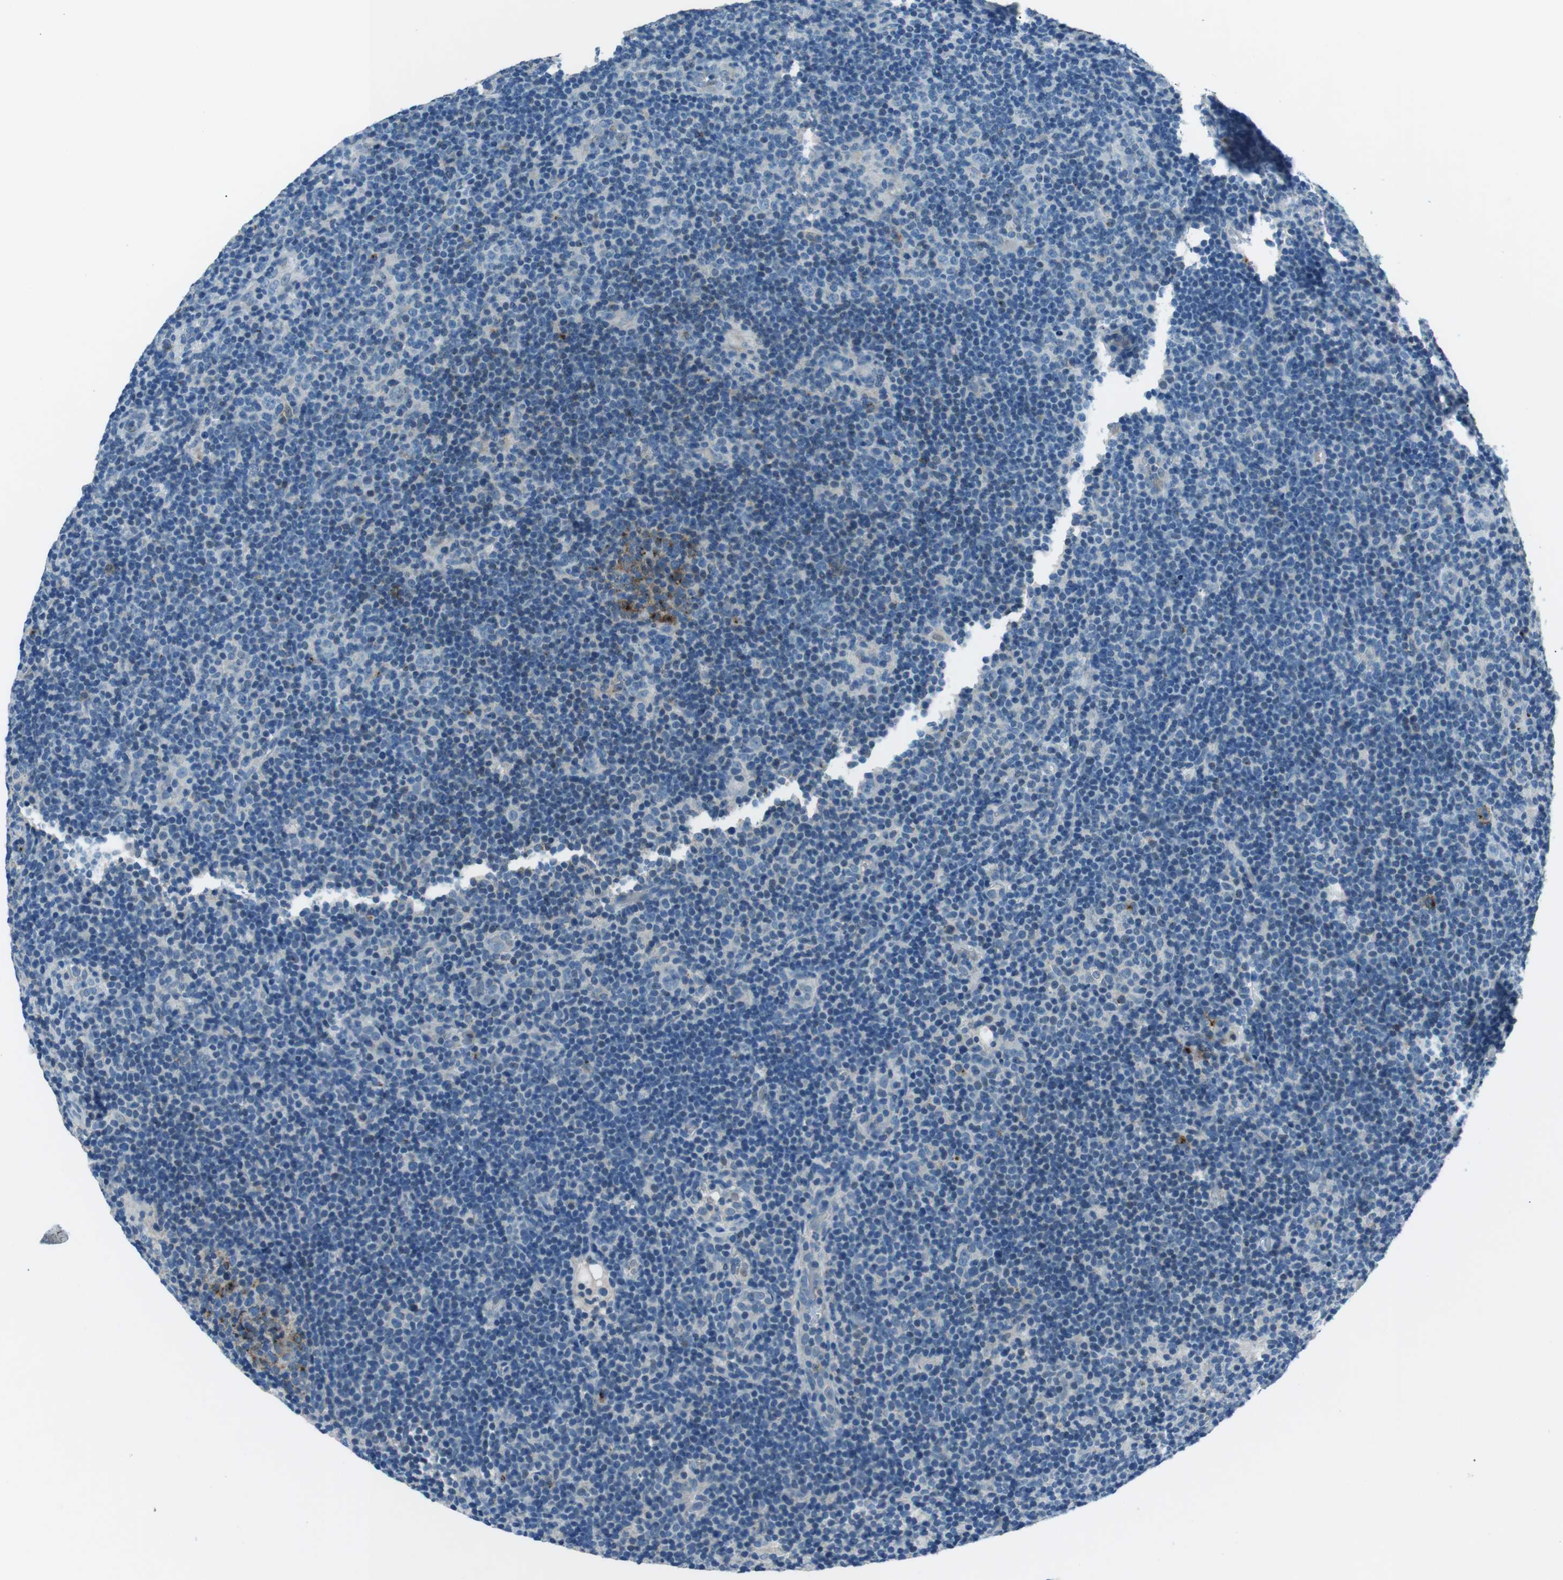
{"staining": {"intensity": "negative", "quantity": "none", "location": "none"}, "tissue": "lymphoma", "cell_type": "Tumor cells", "image_type": "cancer", "snomed": [{"axis": "morphology", "description": "Hodgkin's disease, NOS"}, {"axis": "topography", "description": "Lymph node"}], "caption": "An image of human Hodgkin's disease is negative for staining in tumor cells.", "gene": "ST6GAL1", "patient": {"sex": "female", "age": 57}}